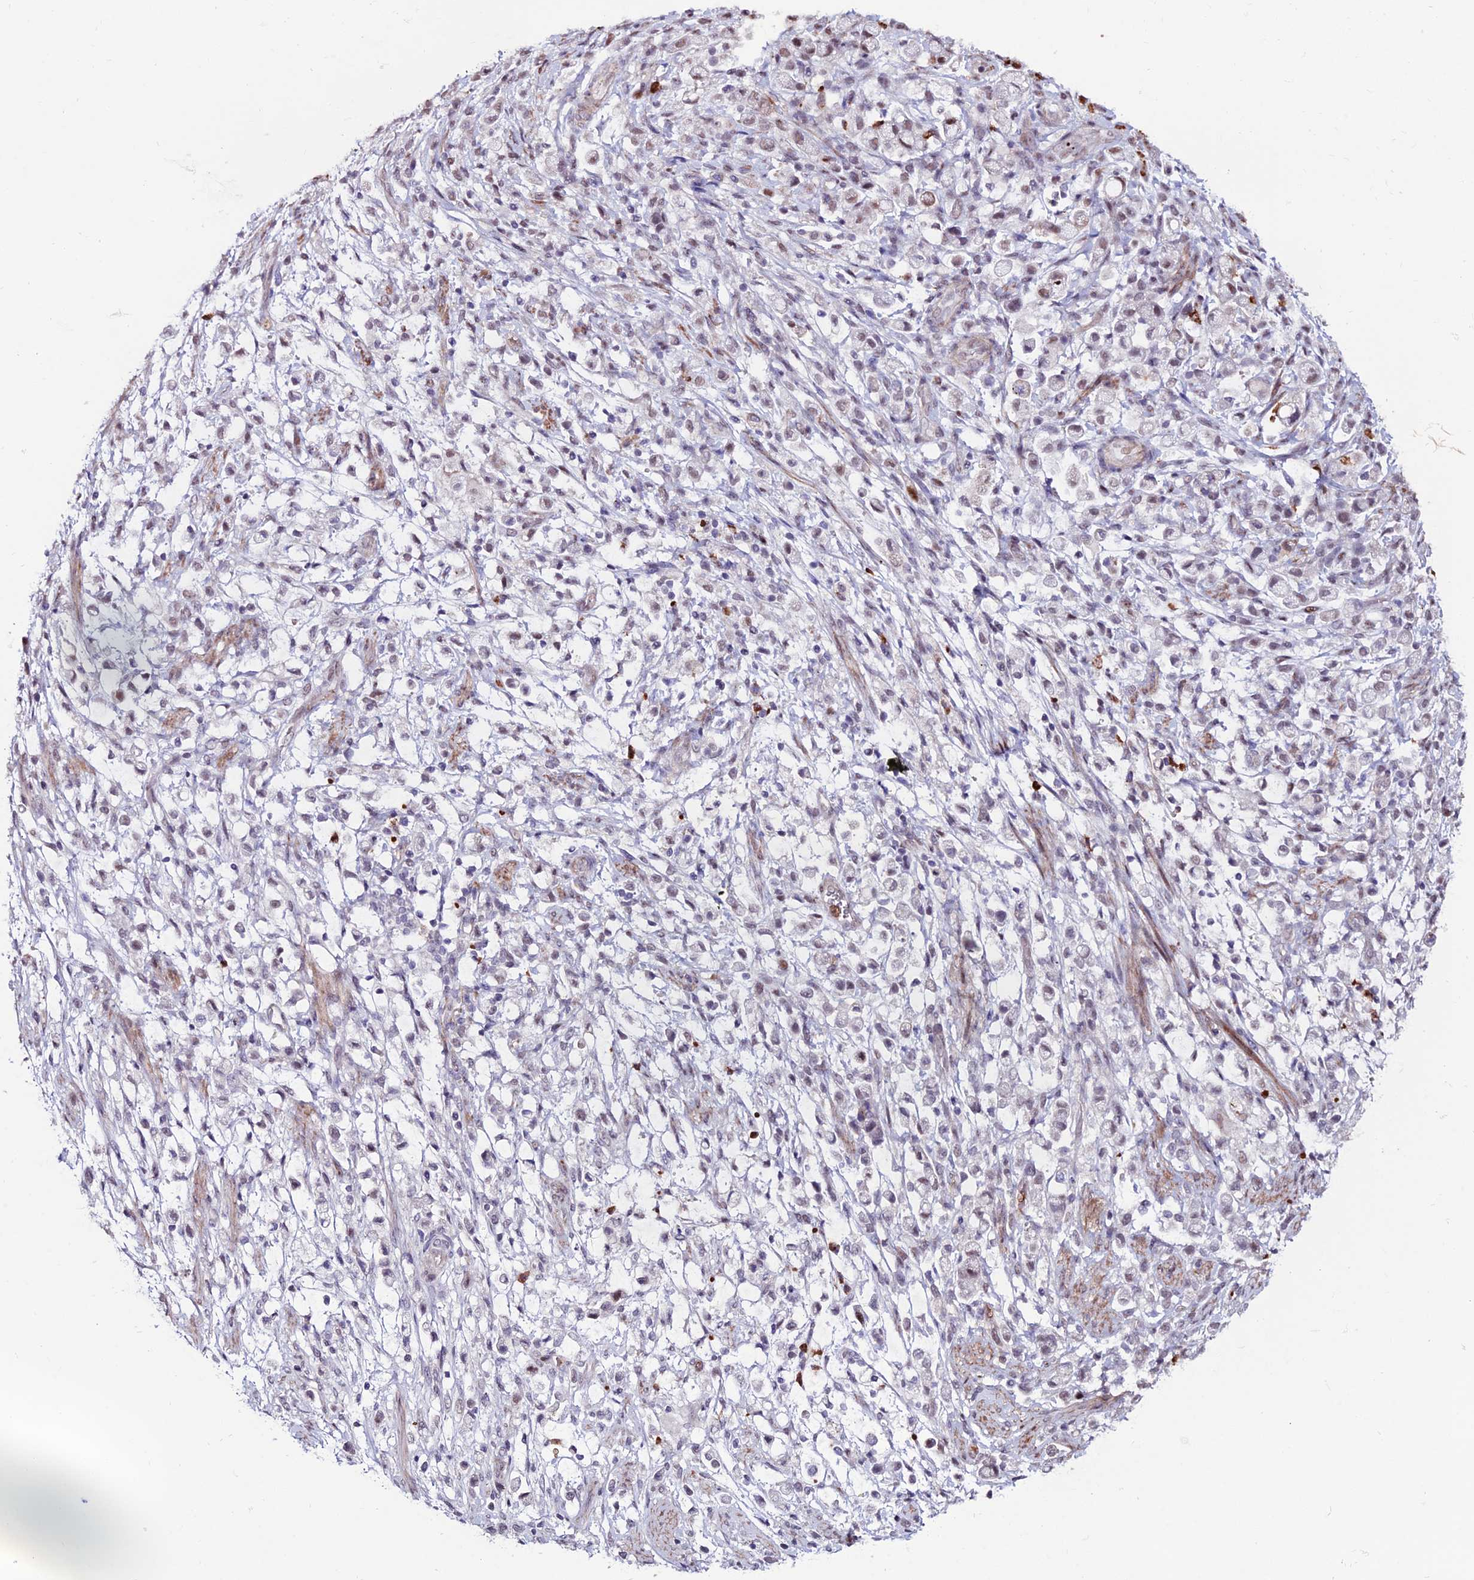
{"staining": {"intensity": "negative", "quantity": "none", "location": "none"}, "tissue": "stomach cancer", "cell_type": "Tumor cells", "image_type": "cancer", "snomed": [{"axis": "morphology", "description": "Adenocarcinoma, NOS"}, {"axis": "topography", "description": "Stomach"}], "caption": "An immunohistochemistry (IHC) photomicrograph of stomach cancer (adenocarcinoma) is shown. There is no staining in tumor cells of stomach cancer (adenocarcinoma).", "gene": "COL6A6", "patient": {"sex": "female", "age": 60}}